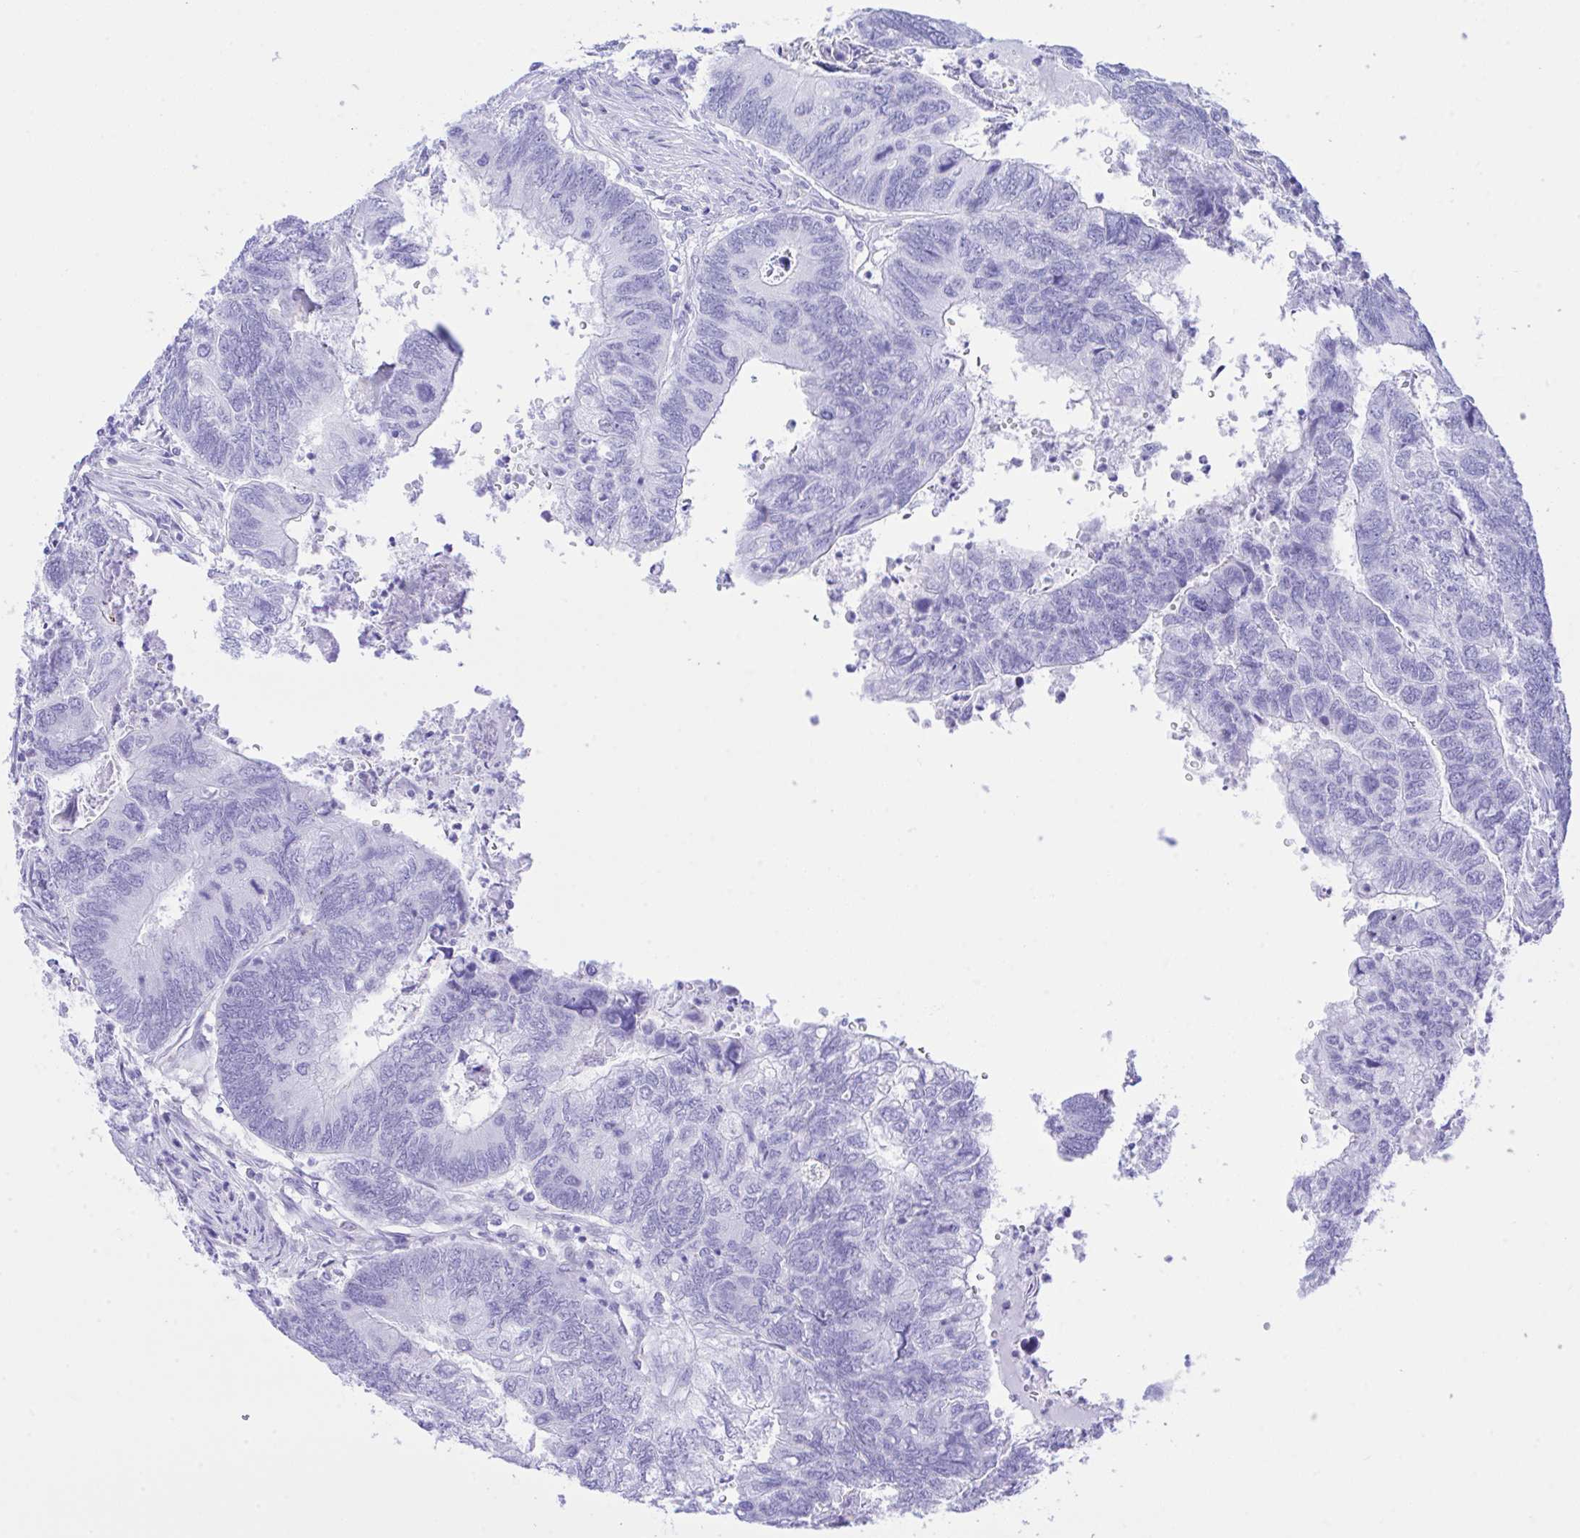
{"staining": {"intensity": "negative", "quantity": "none", "location": "none"}, "tissue": "colorectal cancer", "cell_type": "Tumor cells", "image_type": "cancer", "snomed": [{"axis": "morphology", "description": "Adenocarcinoma, NOS"}, {"axis": "topography", "description": "Colon"}], "caption": "Photomicrograph shows no protein expression in tumor cells of colorectal cancer (adenocarcinoma) tissue.", "gene": "SELENOV", "patient": {"sex": "female", "age": 67}}